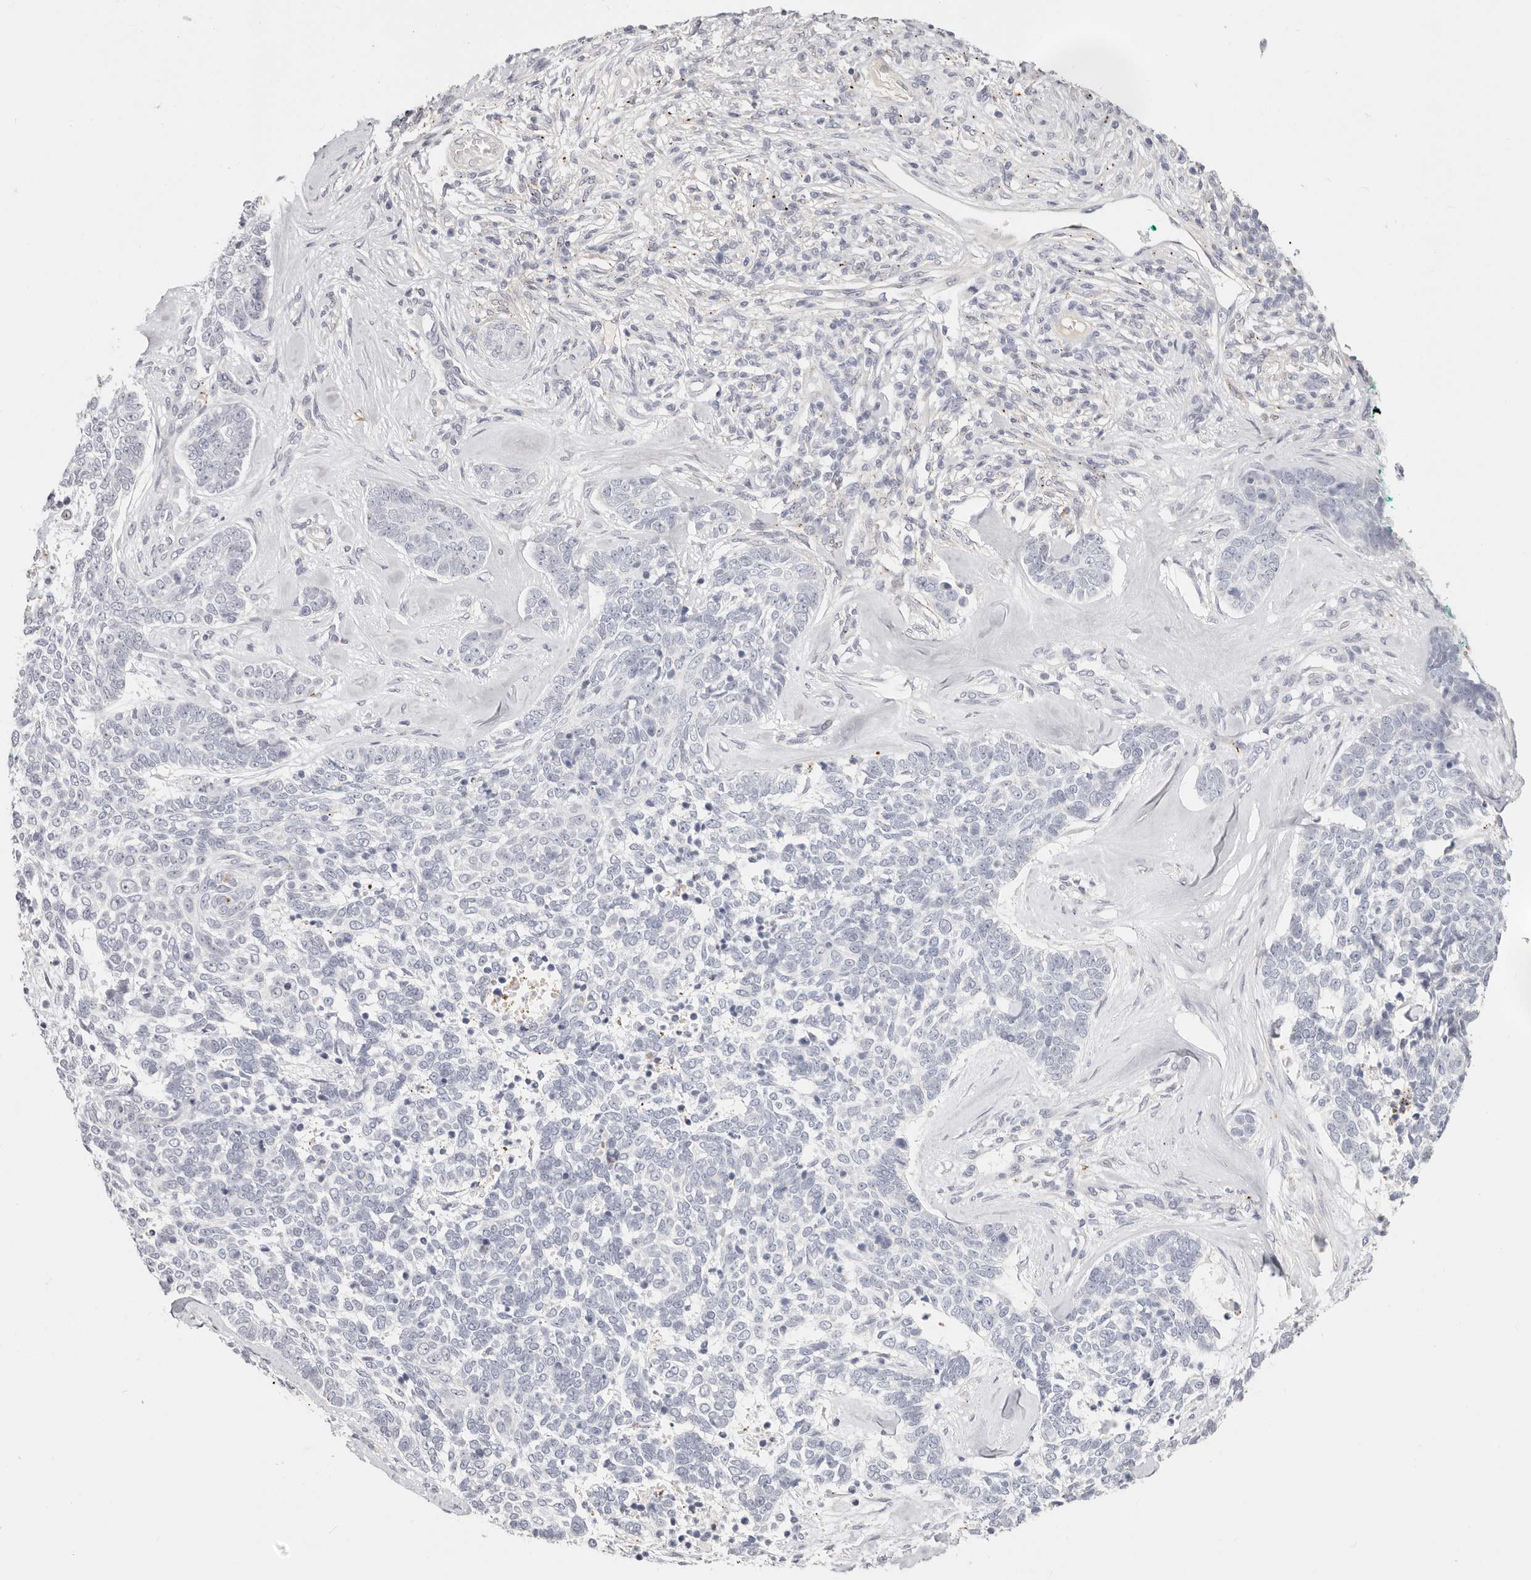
{"staining": {"intensity": "negative", "quantity": "none", "location": "none"}, "tissue": "skin cancer", "cell_type": "Tumor cells", "image_type": "cancer", "snomed": [{"axis": "morphology", "description": "Basal cell carcinoma"}, {"axis": "topography", "description": "Skin"}], "caption": "This is an immunohistochemistry image of human basal cell carcinoma (skin). There is no positivity in tumor cells.", "gene": "ZRANB1", "patient": {"sex": "female", "age": 81}}